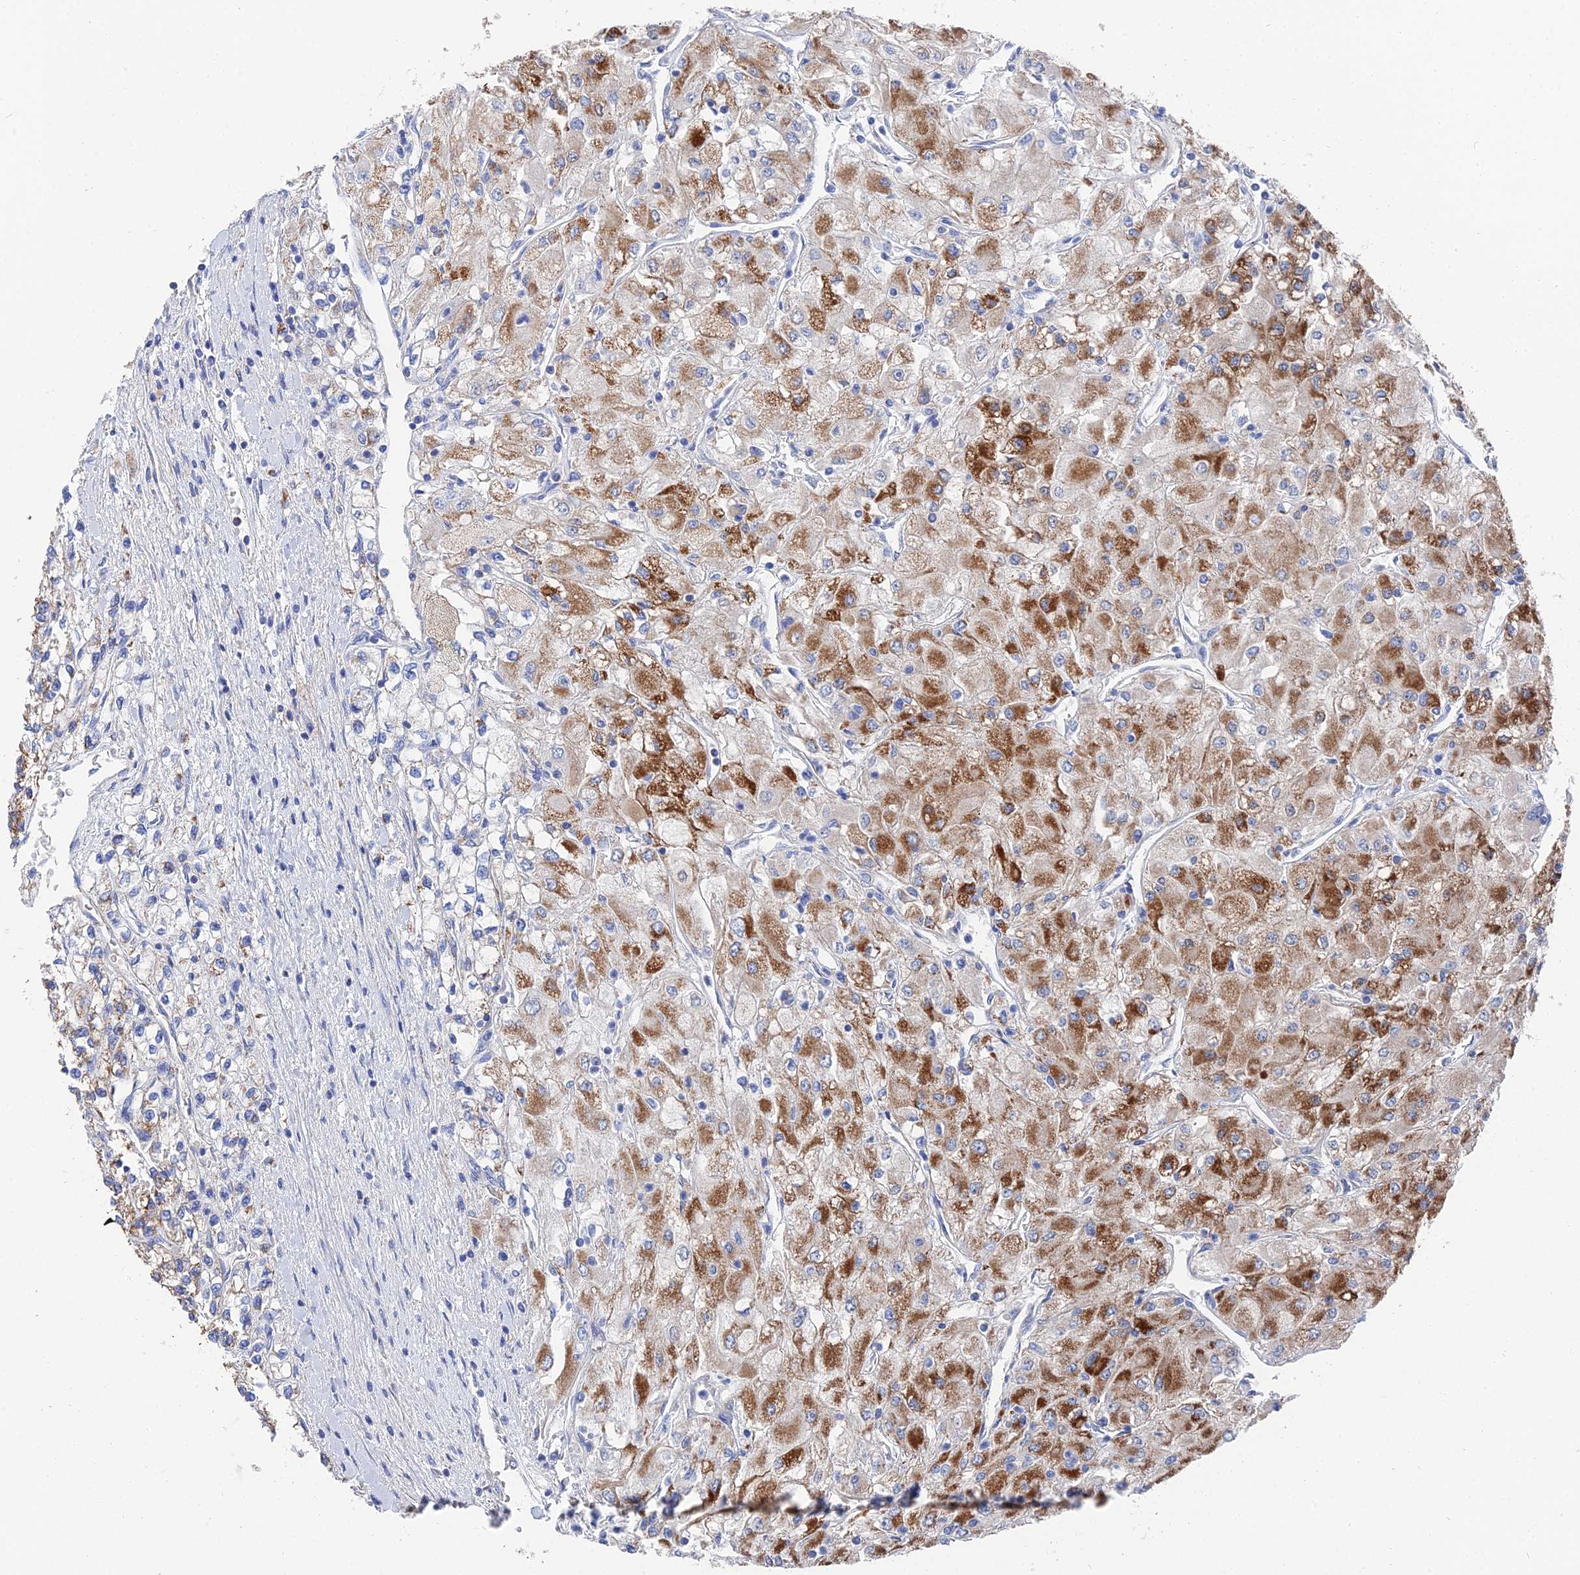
{"staining": {"intensity": "strong", "quantity": ">75%", "location": "cytoplasmic/membranous"}, "tissue": "renal cancer", "cell_type": "Tumor cells", "image_type": "cancer", "snomed": [{"axis": "morphology", "description": "Adenocarcinoma, NOS"}, {"axis": "topography", "description": "Kidney"}], "caption": "IHC histopathology image of neoplastic tissue: renal cancer (adenocarcinoma) stained using IHC displays high levels of strong protein expression localized specifically in the cytoplasmic/membranous of tumor cells, appearing as a cytoplasmic/membranous brown color.", "gene": "IFT80", "patient": {"sex": "male", "age": 80}}